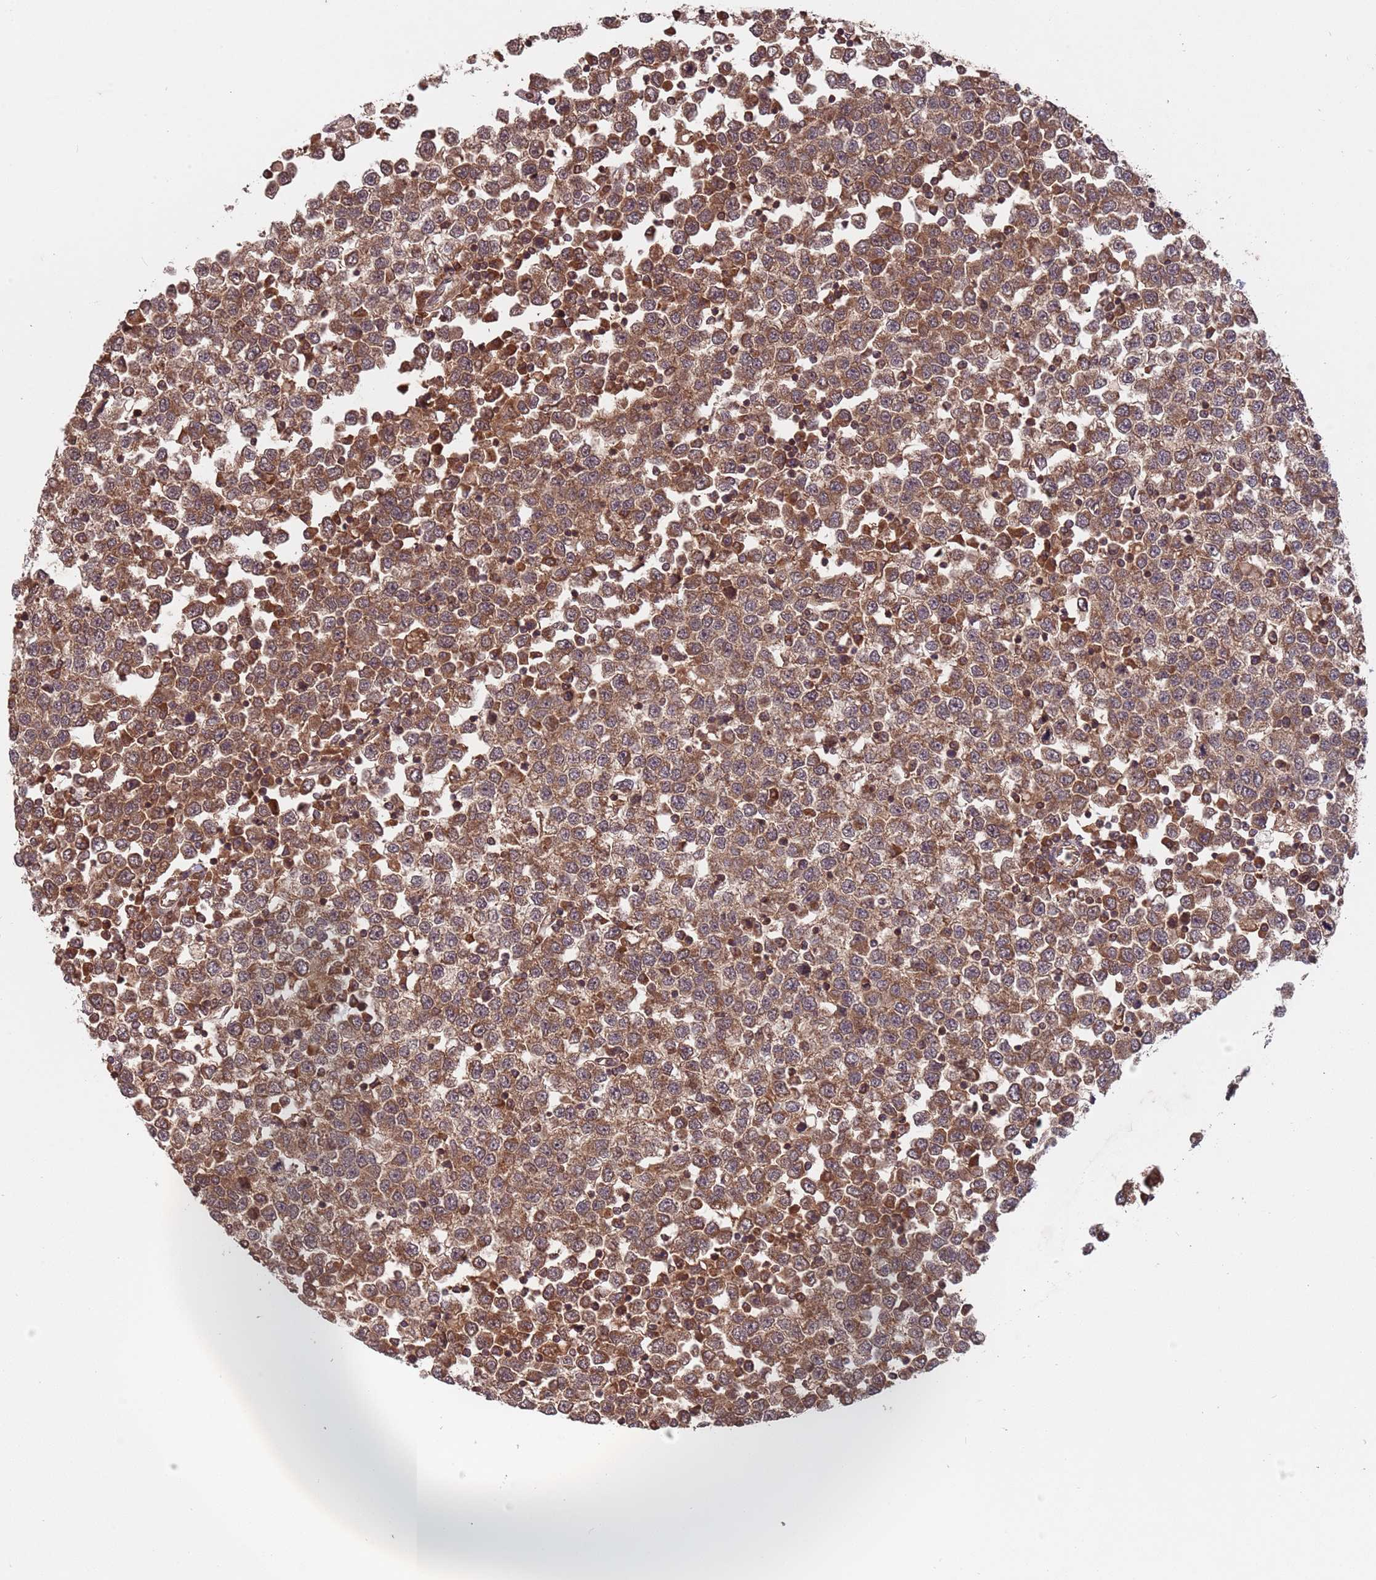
{"staining": {"intensity": "moderate", "quantity": ">75%", "location": "cytoplasmic/membranous"}, "tissue": "testis cancer", "cell_type": "Tumor cells", "image_type": "cancer", "snomed": [{"axis": "morphology", "description": "Seminoma, NOS"}, {"axis": "topography", "description": "Testis"}], "caption": "The histopathology image shows a brown stain indicating the presence of a protein in the cytoplasmic/membranous of tumor cells in testis cancer.", "gene": "ERI1", "patient": {"sex": "male", "age": 65}}